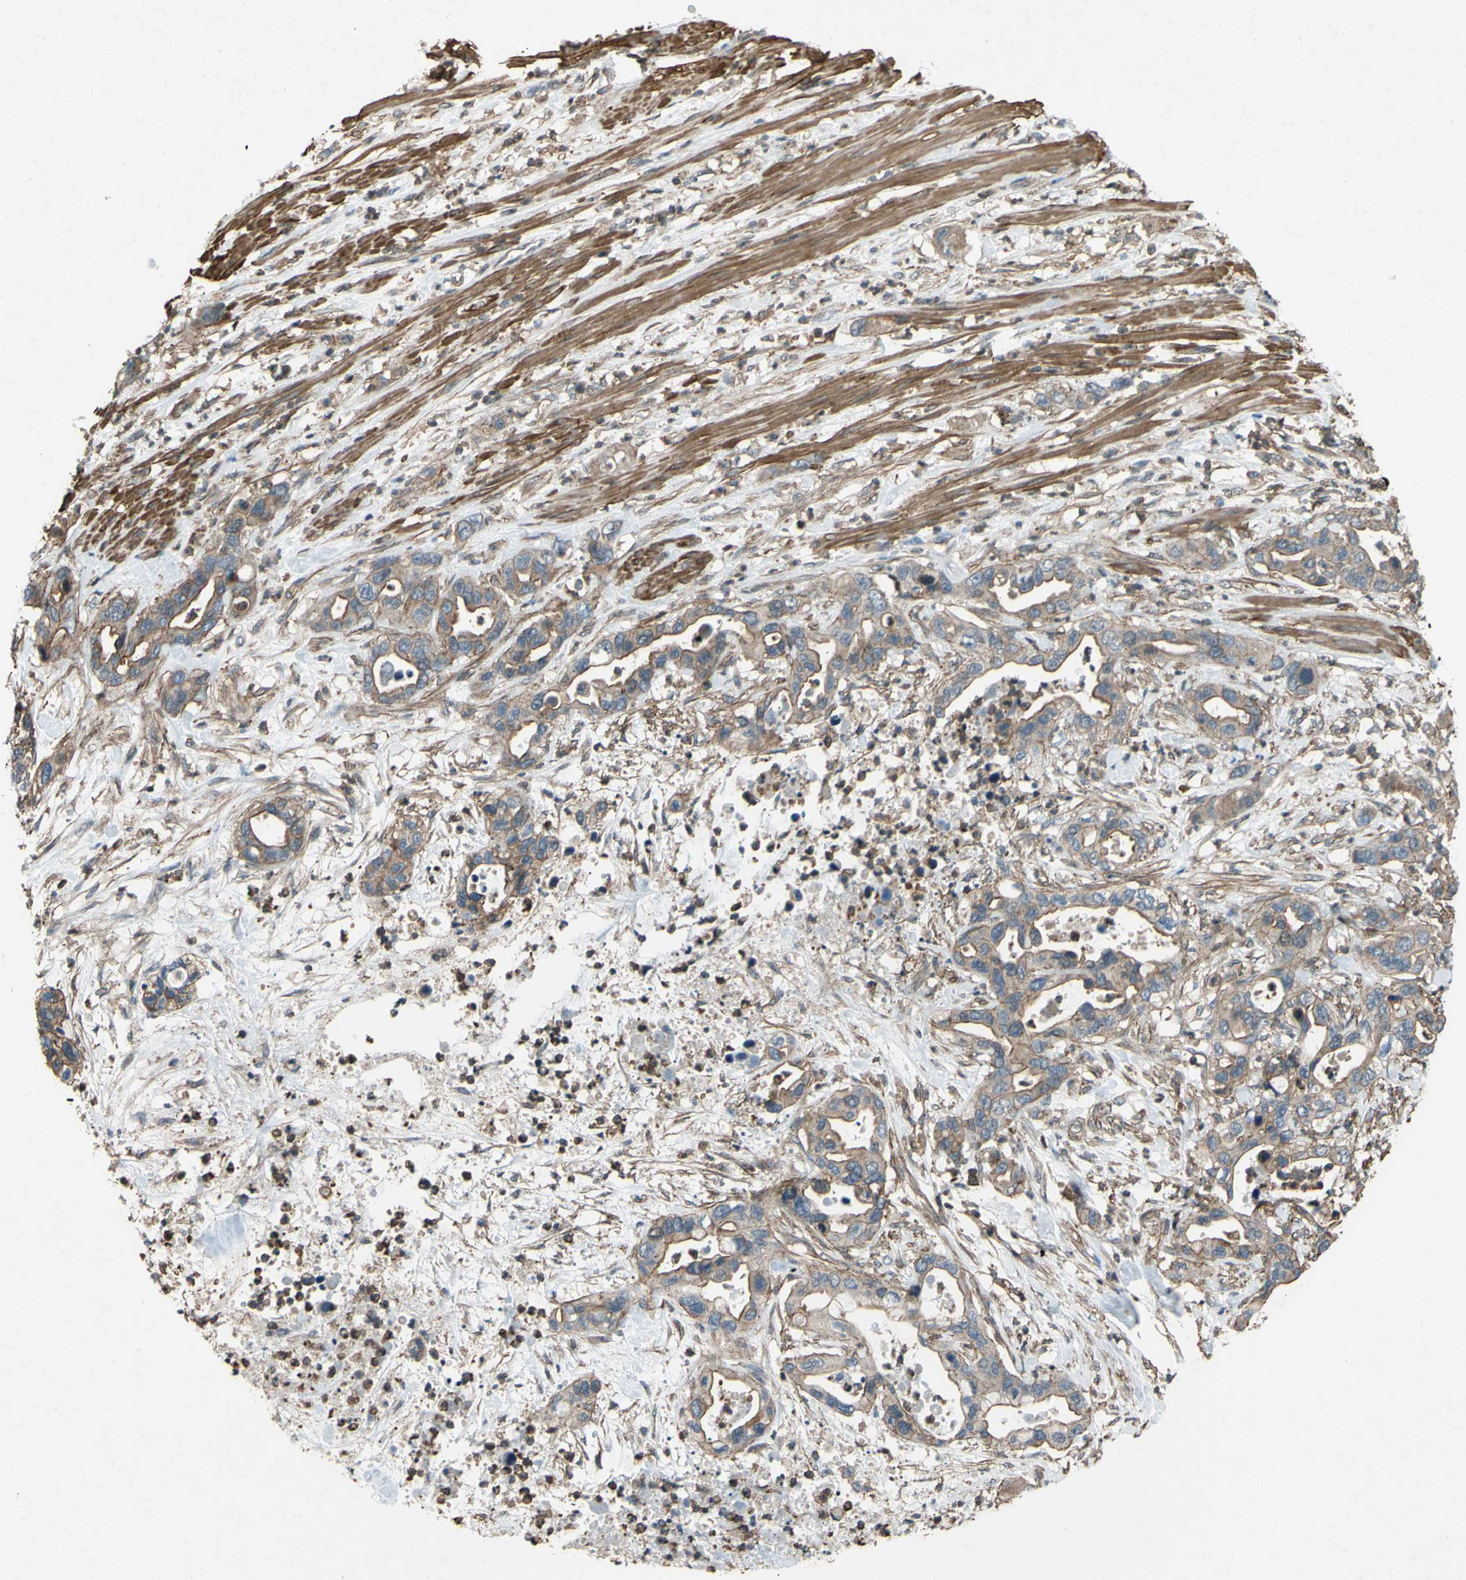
{"staining": {"intensity": "moderate", "quantity": ">75%", "location": "cytoplasmic/membranous"}, "tissue": "pancreatic cancer", "cell_type": "Tumor cells", "image_type": "cancer", "snomed": [{"axis": "morphology", "description": "Adenocarcinoma, NOS"}, {"axis": "topography", "description": "Pancreas"}], "caption": "Adenocarcinoma (pancreatic) stained for a protein exhibits moderate cytoplasmic/membranous positivity in tumor cells.", "gene": "ADD3", "patient": {"sex": "female", "age": 71}}